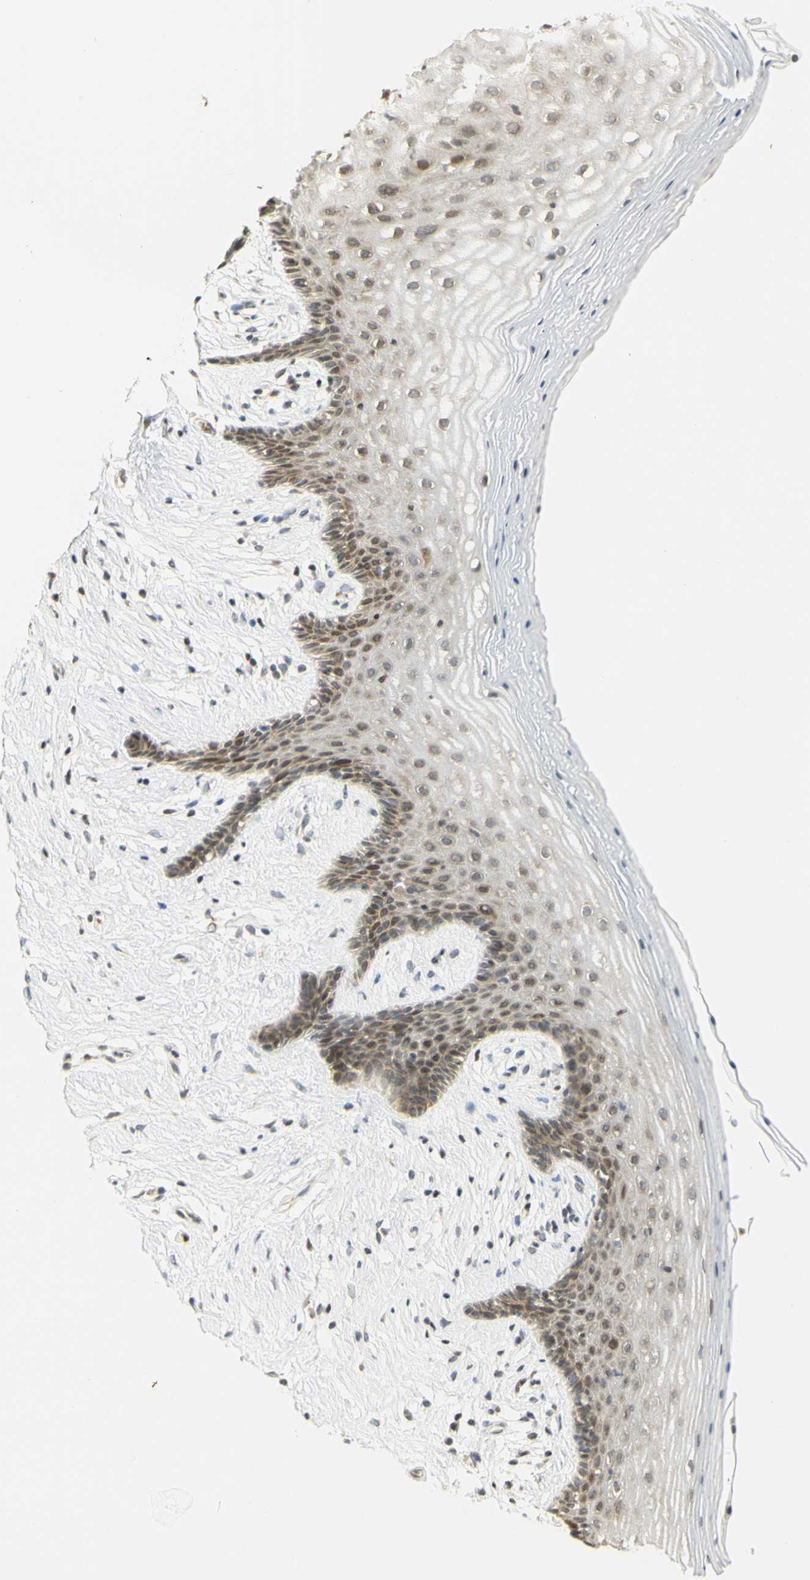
{"staining": {"intensity": "moderate", "quantity": ">75%", "location": "nuclear"}, "tissue": "vagina", "cell_type": "Squamous epithelial cells", "image_type": "normal", "snomed": [{"axis": "morphology", "description": "Normal tissue, NOS"}, {"axis": "topography", "description": "Vagina"}], "caption": "Moderate nuclear protein positivity is appreciated in about >75% of squamous epithelial cells in vagina. The staining was performed using DAB, with brown indicating positive protein expression. Nuclei are stained blue with hematoxylin.", "gene": "KIF11", "patient": {"sex": "female", "age": 44}}